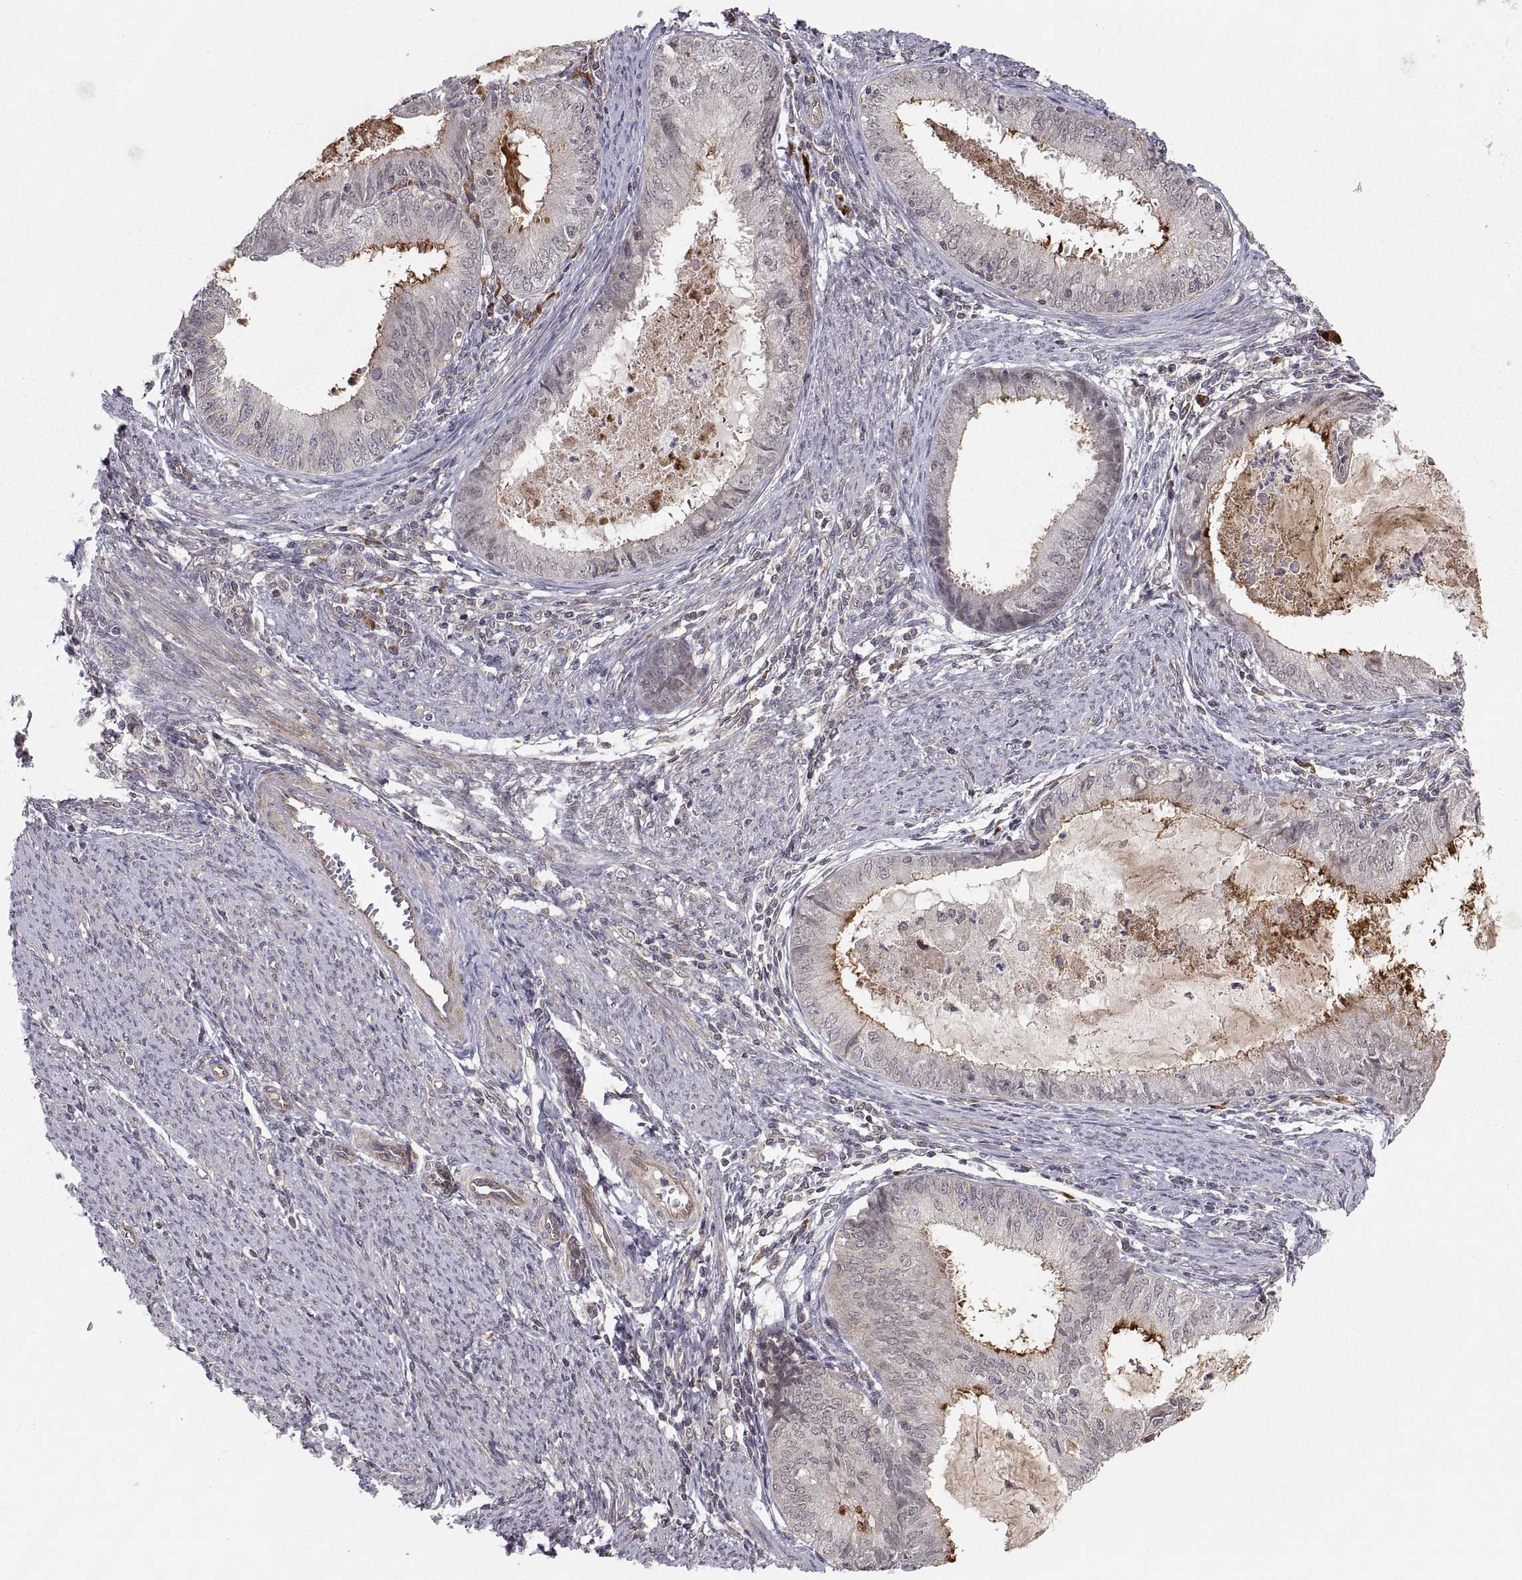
{"staining": {"intensity": "weak", "quantity": "<25%", "location": "cytoplasmic/membranous"}, "tissue": "endometrial cancer", "cell_type": "Tumor cells", "image_type": "cancer", "snomed": [{"axis": "morphology", "description": "Adenocarcinoma, NOS"}, {"axis": "topography", "description": "Endometrium"}], "caption": "Photomicrograph shows no significant protein positivity in tumor cells of endometrial adenocarcinoma.", "gene": "ABL2", "patient": {"sex": "female", "age": 57}}